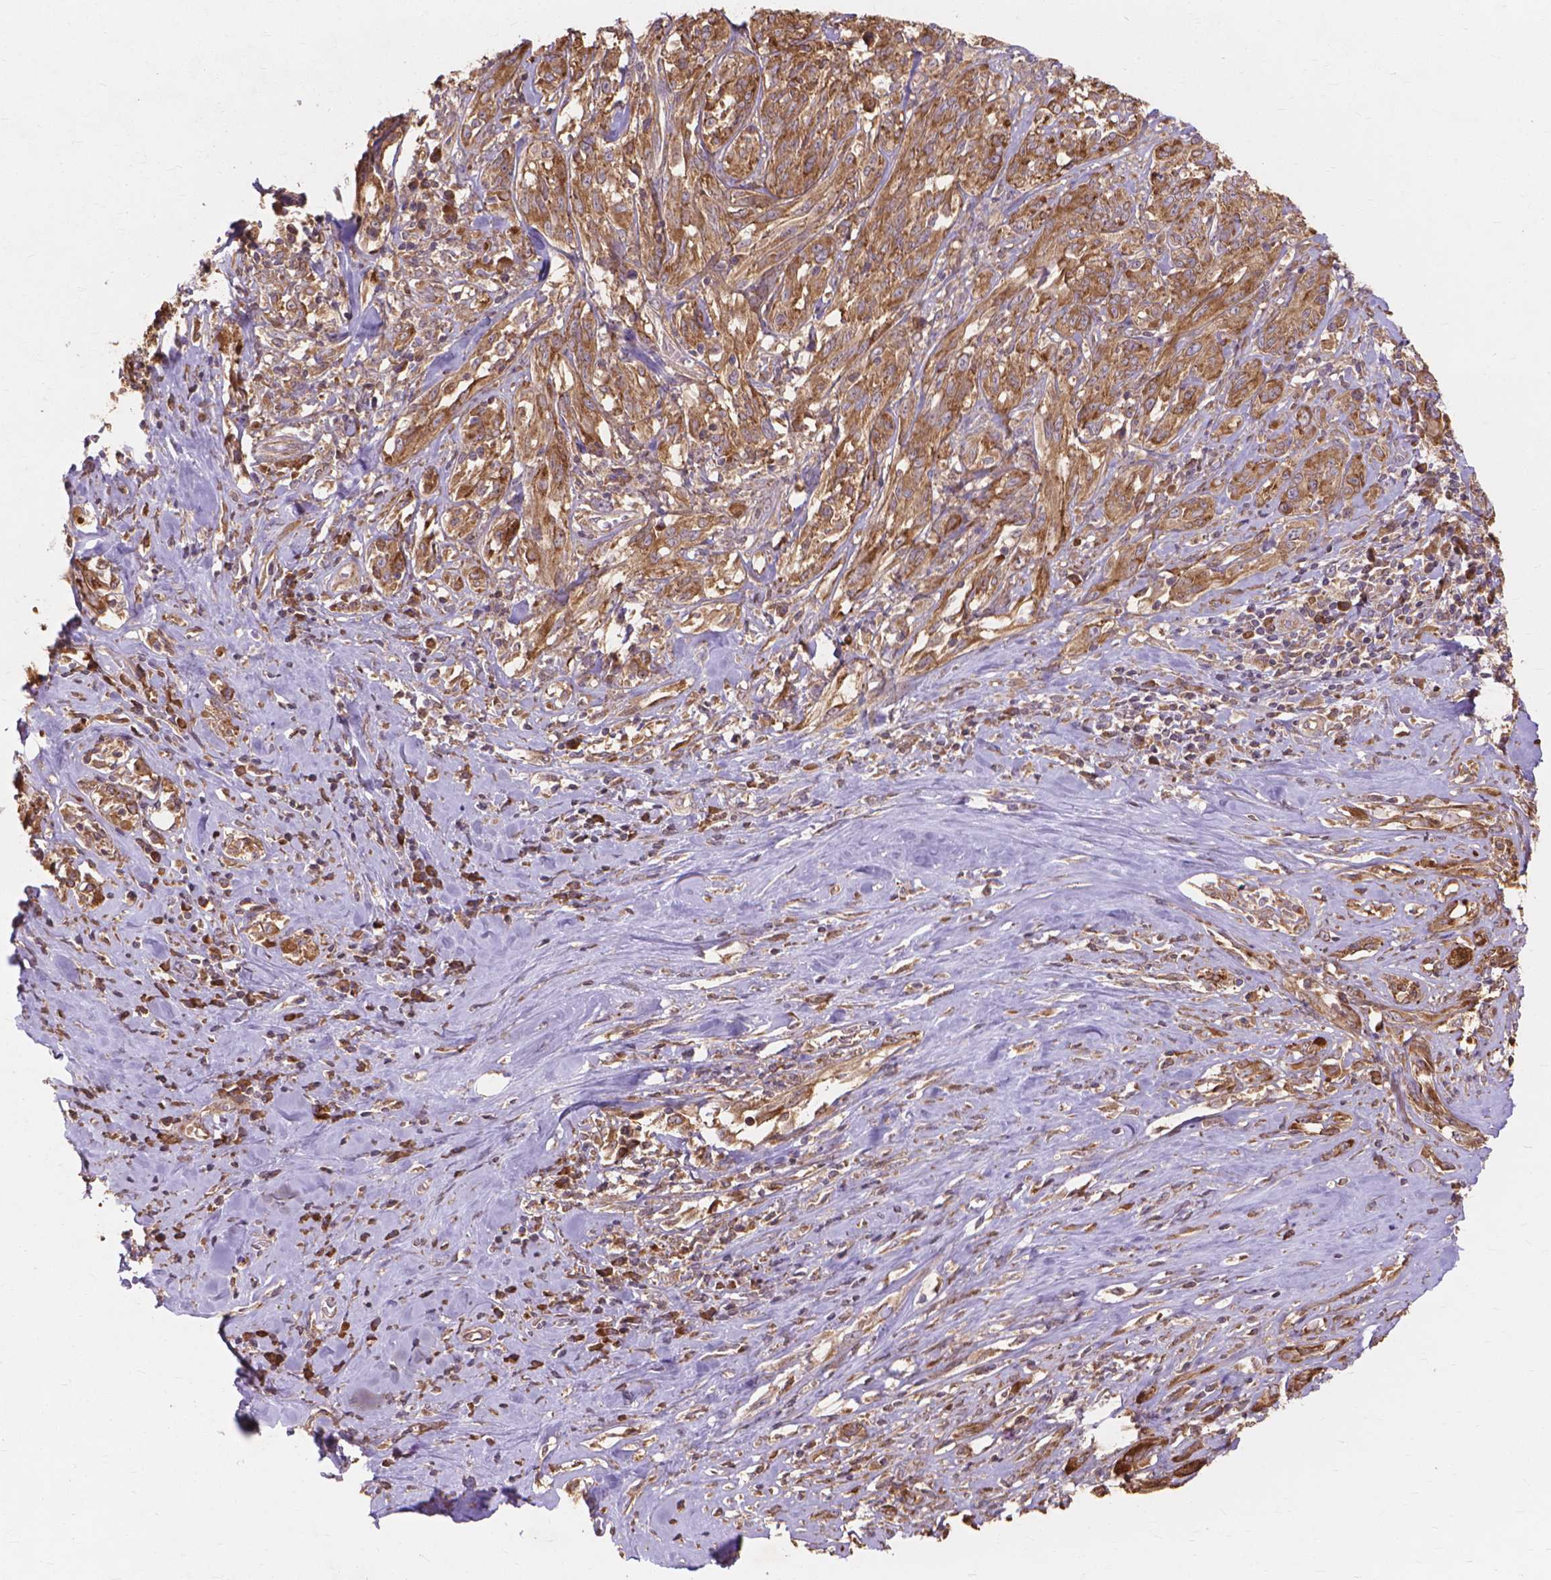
{"staining": {"intensity": "moderate", "quantity": ">75%", "location": "cytoplasmic/membranous"}, "tissue": "melanoma", "cell_type": "Tumor cells", "image_type": "cancer", "snomed": [{"axis": "morphology", "description": "Malignant melanoma, NOS"}, {"axis": "topography", "description": "Skin"}], "caption": "There is medium levels of moderate cytoplasmic/membranous expression in tumor cells of malignant melanoma, as demonstrated by immunohistochemical staining (brown color).", "gene": "TAB2", "patient": {"sex": "female", "age": 91}}